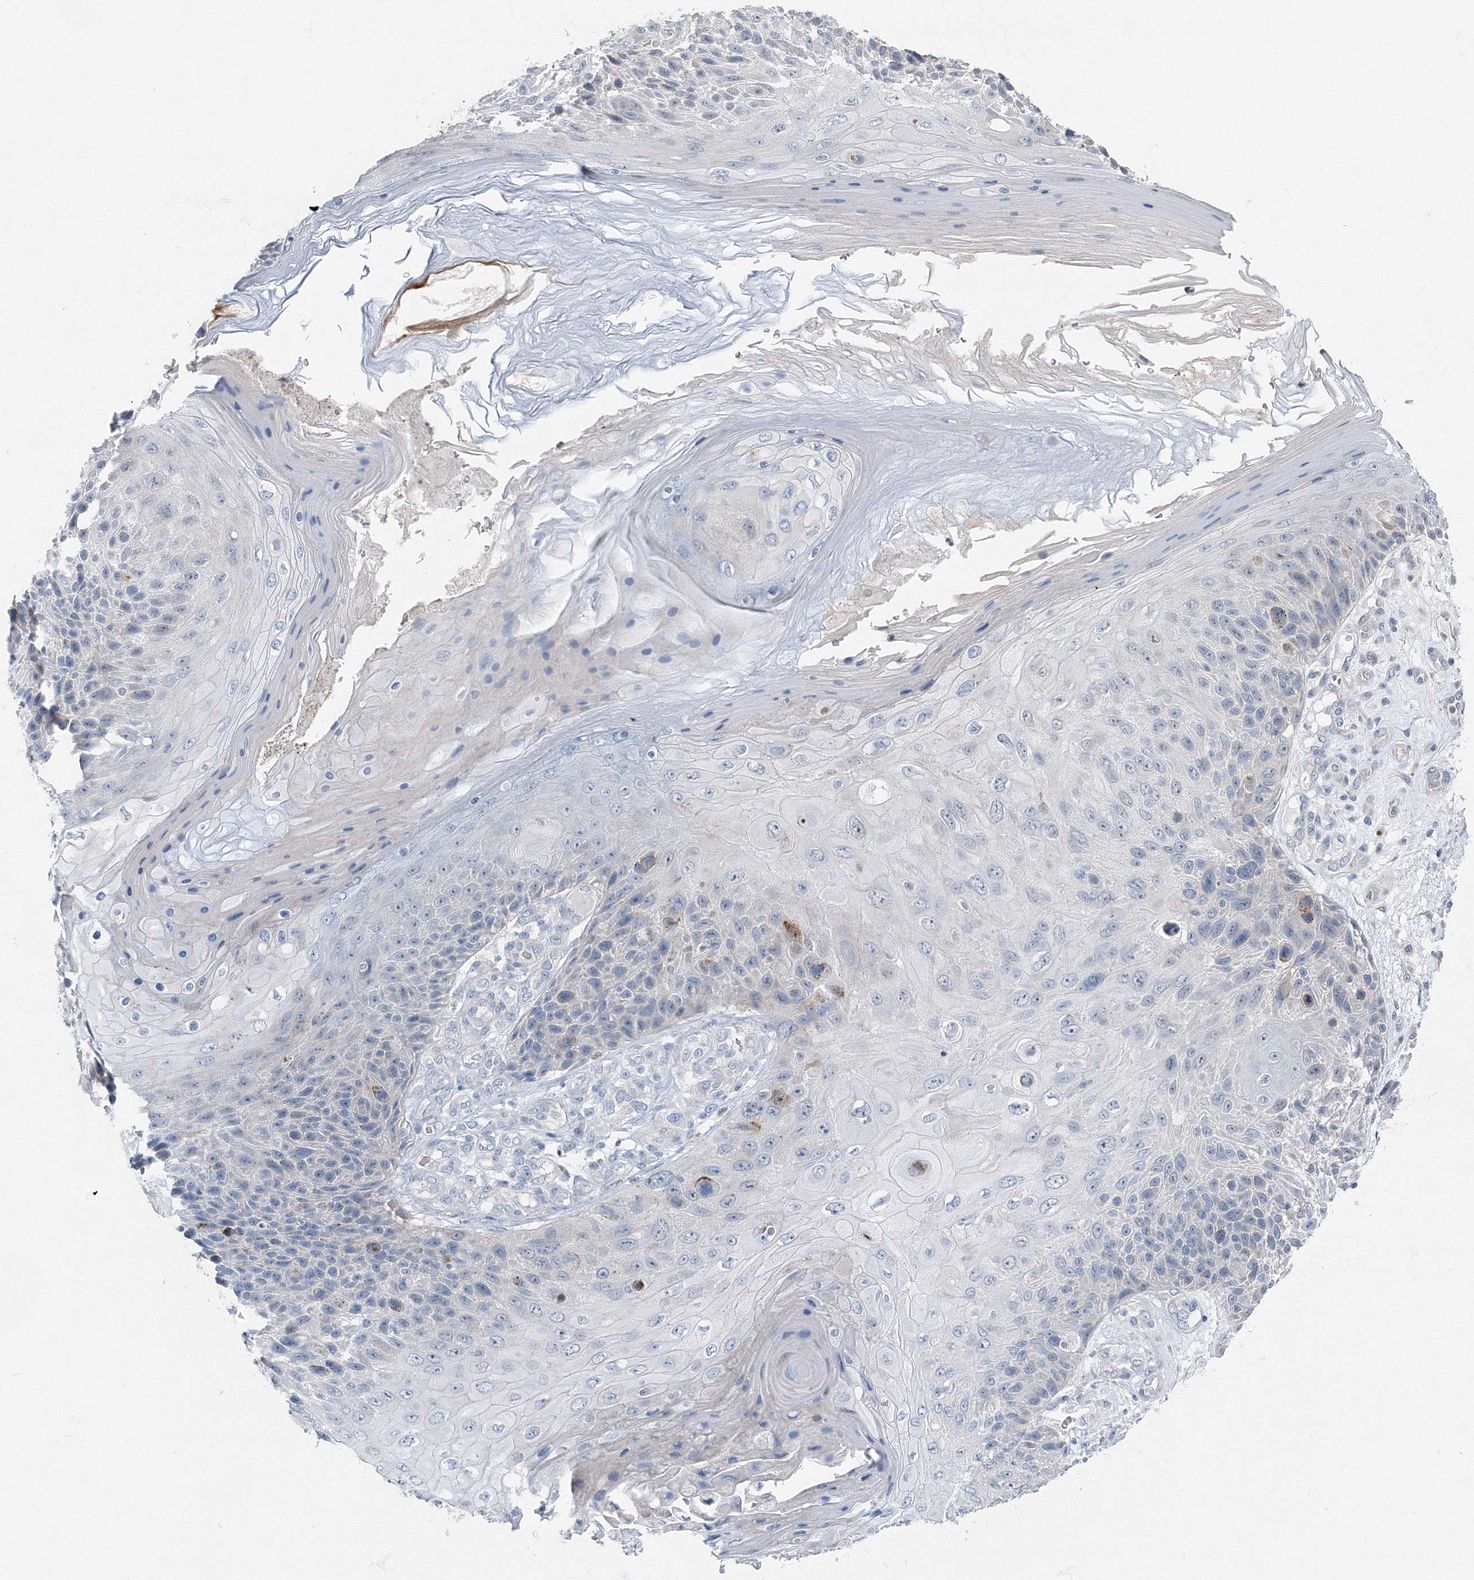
{"staining": {"intensity": "negative", "quantity": "none", "location": "none"}, "tissue": "skin cancer", "cell_type": "Tumor cells", "image_type": "cancer", "snomed": [{"axis": "morphology", "description": "Squamous cell carcinoma, NOS"}, {"axis": "topography", "description": "Skin"}], "caption": "Histopathology image shows no protein staining in tumor cells of squamous cell carcinoma (skin) tissue.", "gene": "AASDH", "patient": {"sex": "female", "age": 88}}